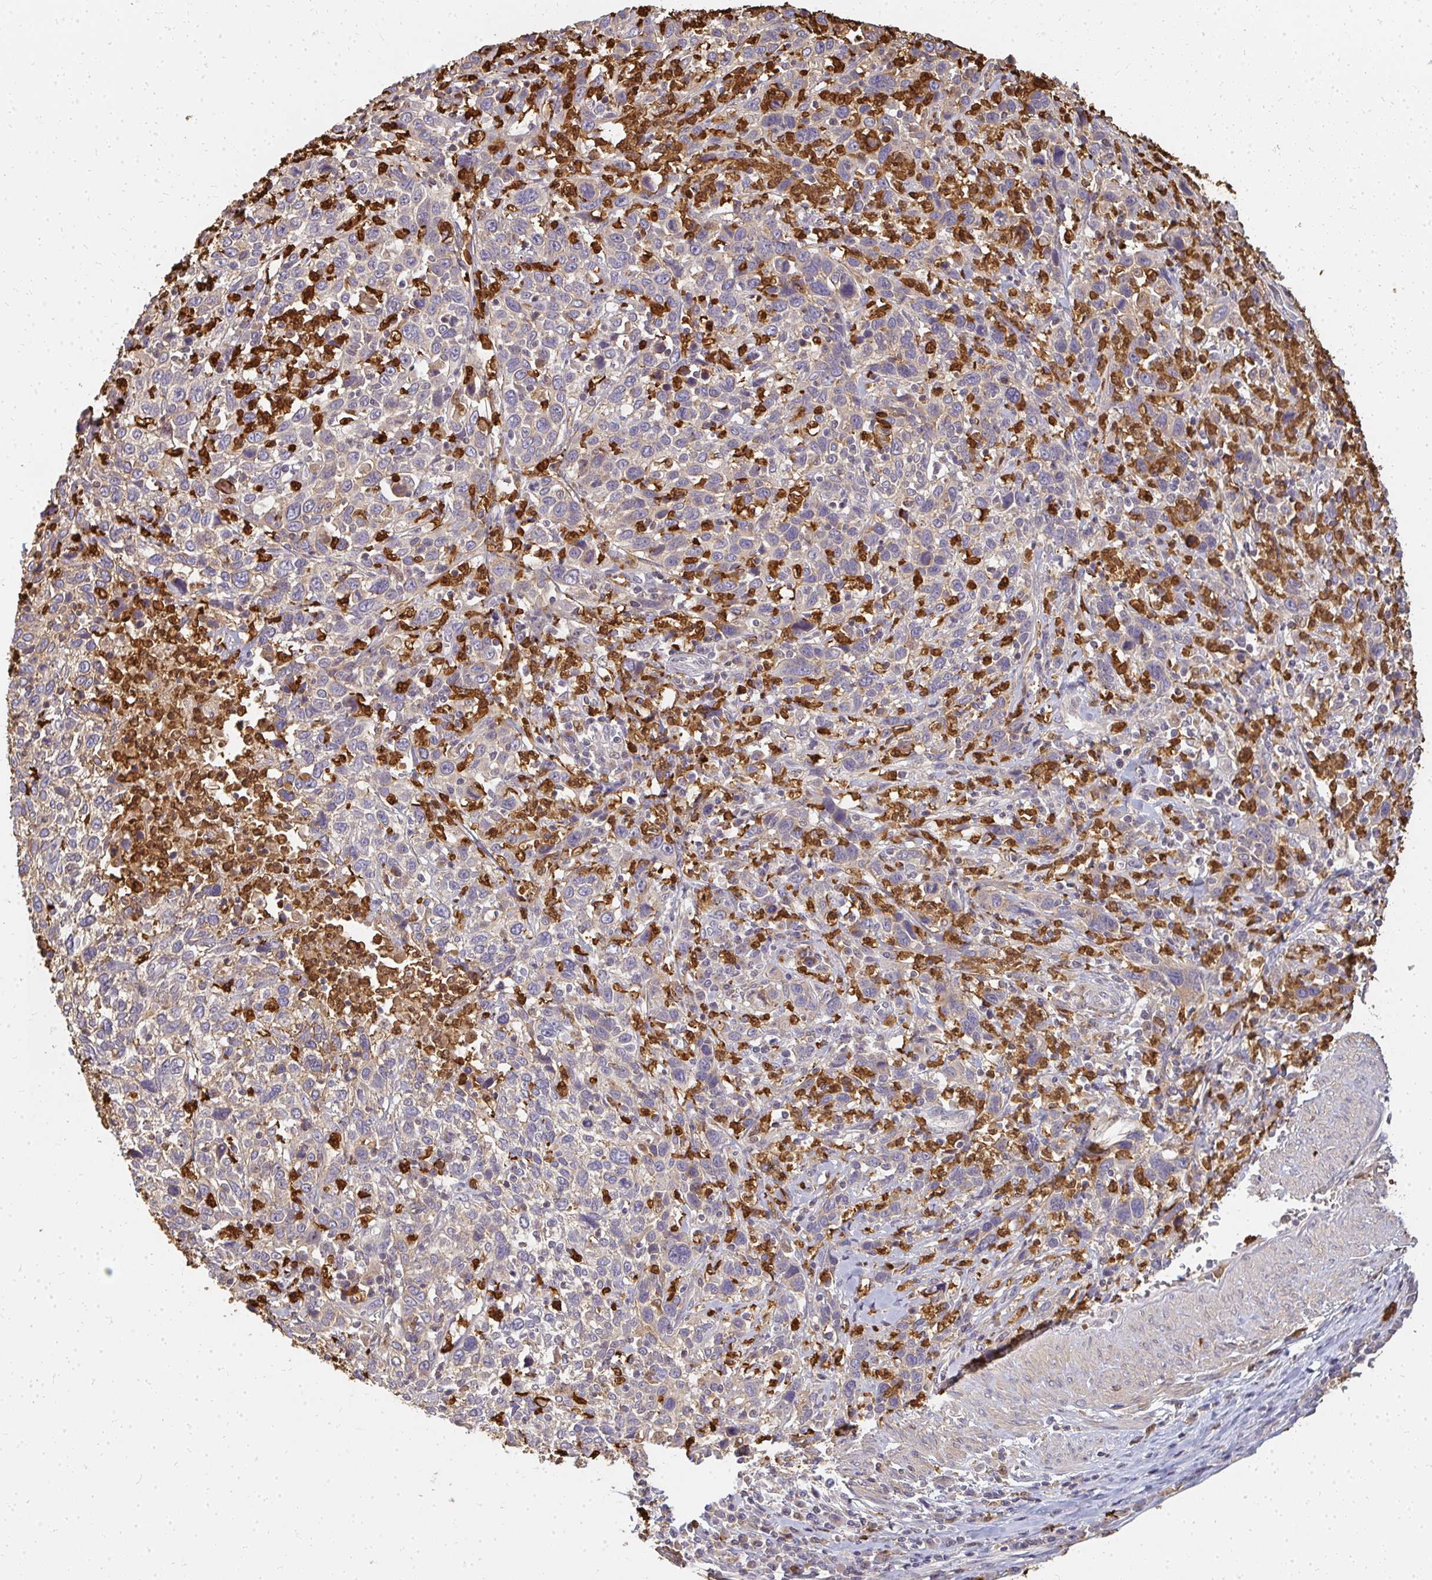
{"staining": {"intensity": "negative", "quantity": "none", "location": "none"}, "tissue": "cervical cancer", "cell_type": "Tumor cells", "image_type": "cancer", "snomed": [{"axis": "morphology", "description": "Squamous cell carcinoma, NOS"}, {"axis": "topography", "description": "Cervix"}], "caption": "DAB immunohistochemical staining of cervical squamous cell carcinoma displays no significant staining in tumor cells.", "gene": "CNTRL", "patient": {"sex": "female", "age": 46}}